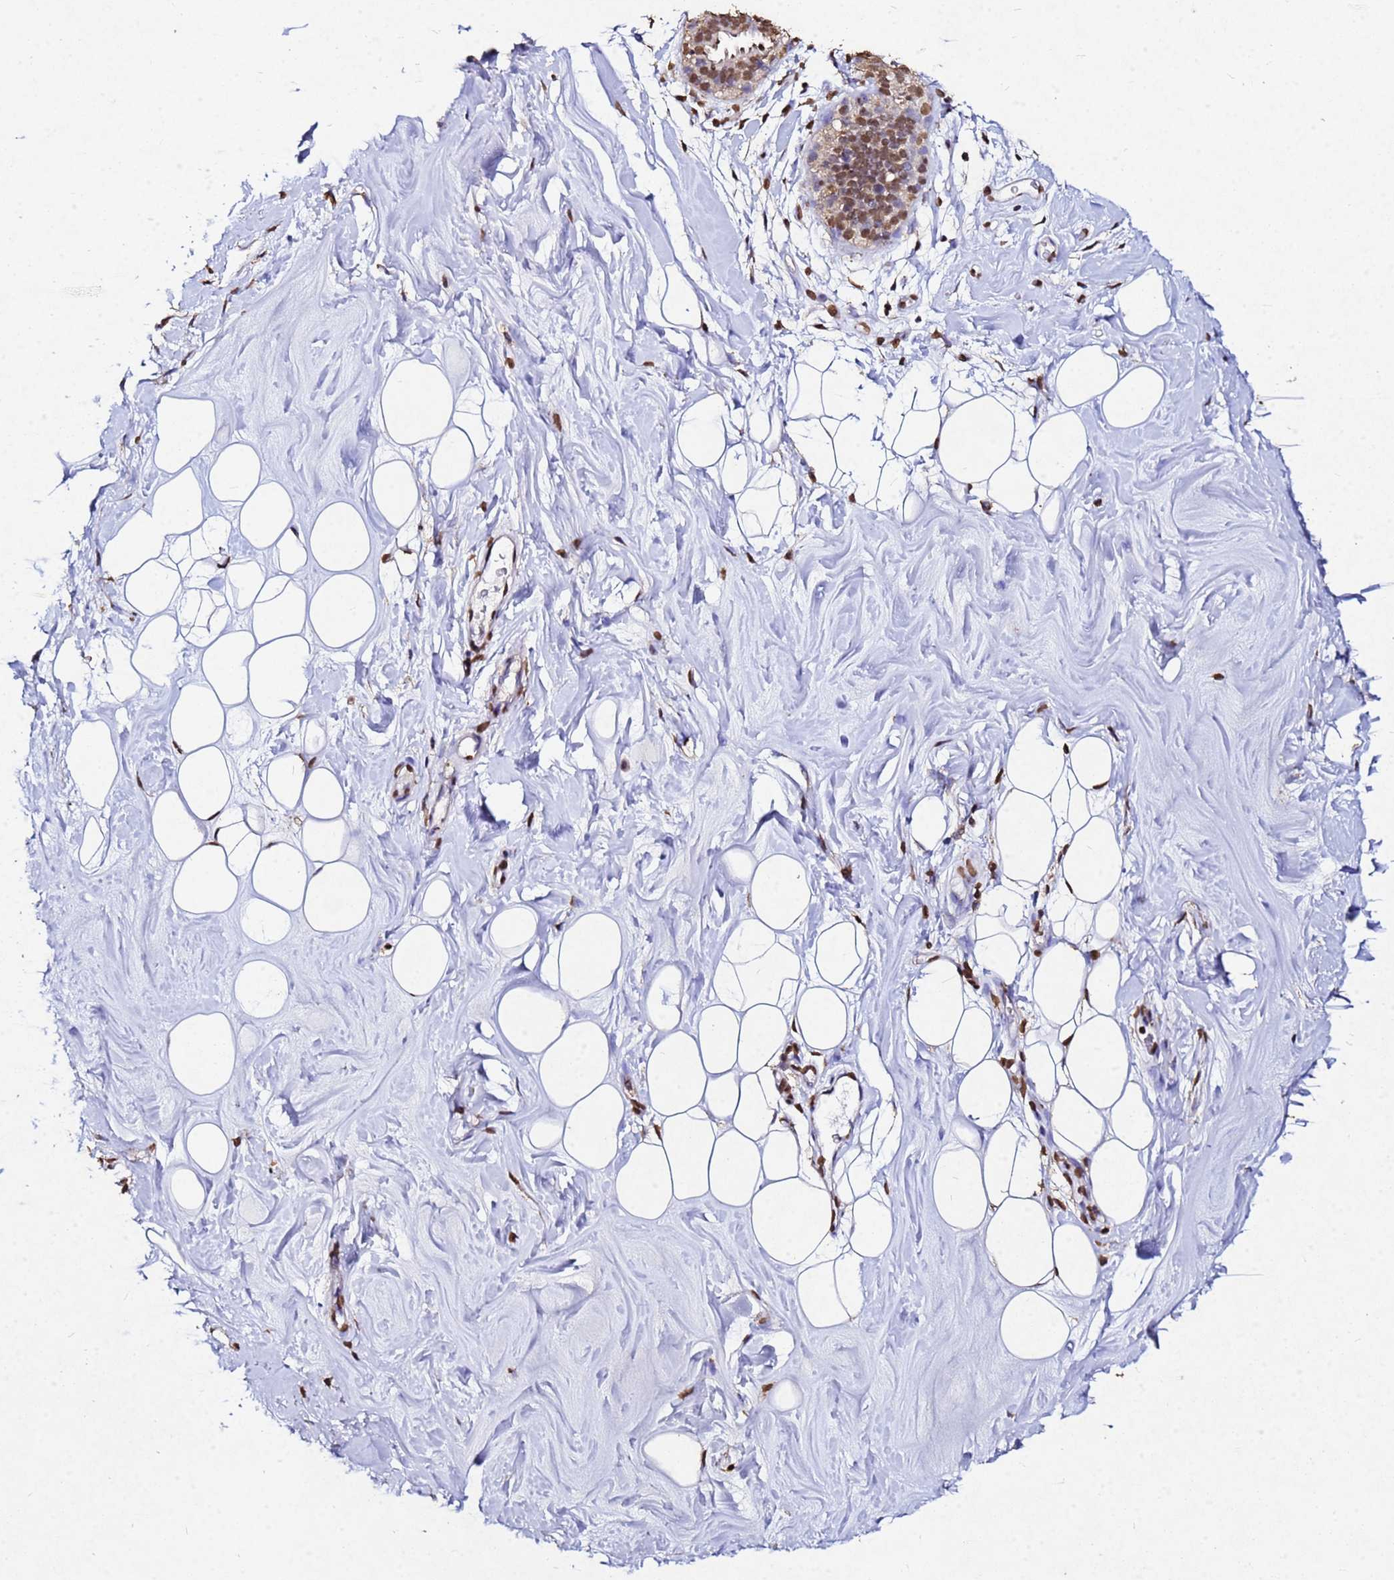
{"staining": {"intensity": "moderate", "quantity": ">75%", "location": "nuclear"}, "tissue": "adipose tissue", "cell_type": "Adipocytes", "image_type": "normal", "snomed": [{"axis": "morphology", "description": "Normal tissue, NOS"}, {"axis": "topography", "description": "Breast"}], "caption": "DAB (3,3'-diaminobenzidine) immunohistochemical staining of benign adipose tissue shows moderate nuclear protein positivity in about >75% of adipocytes. (brown staining indicates protein expression, while blue staining denotes nuclei).", "gene": "MYOCD", "patient": {"sex": "female", "age": 26}}